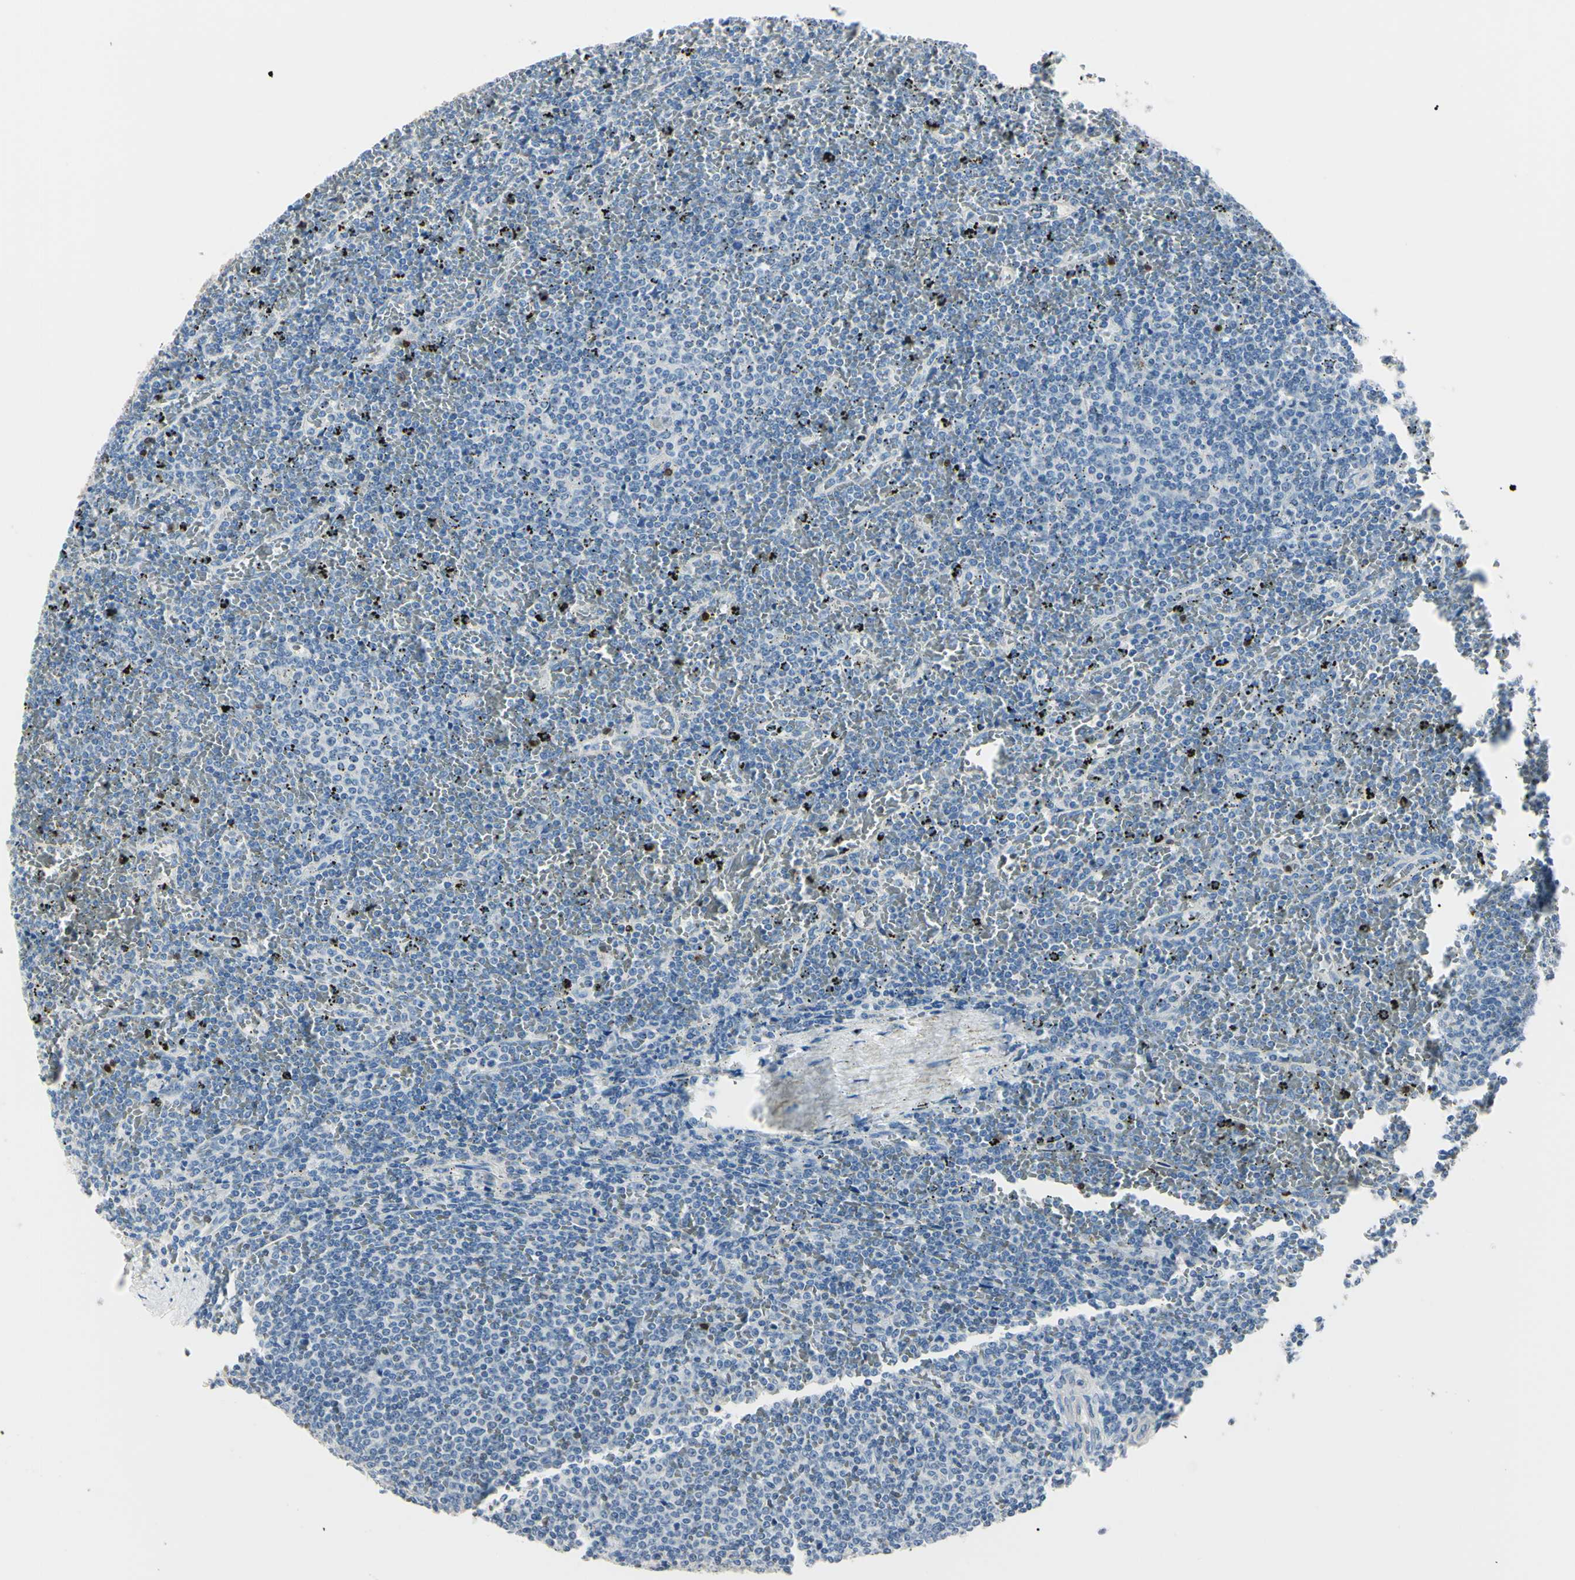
{"staining": {"intensity": "negative", "quantity": "none", "location": "none"}, "tissue": "lymphoma", "cell_type": "Tumor cells", "image_type": "cancer", "snomed": [{"axis": "morphology", "description": "Malignant lymphoma, non-Hodgkin's type, Low grade"}, {"axis": "topography", "description": "Spleen"}], "caption": "Lymphoma was stained to show a protein in brown. There is no significant expression in tumor cells.", "gene": "AKR1C3", "patient": {"sex": "female", "age": 77}}